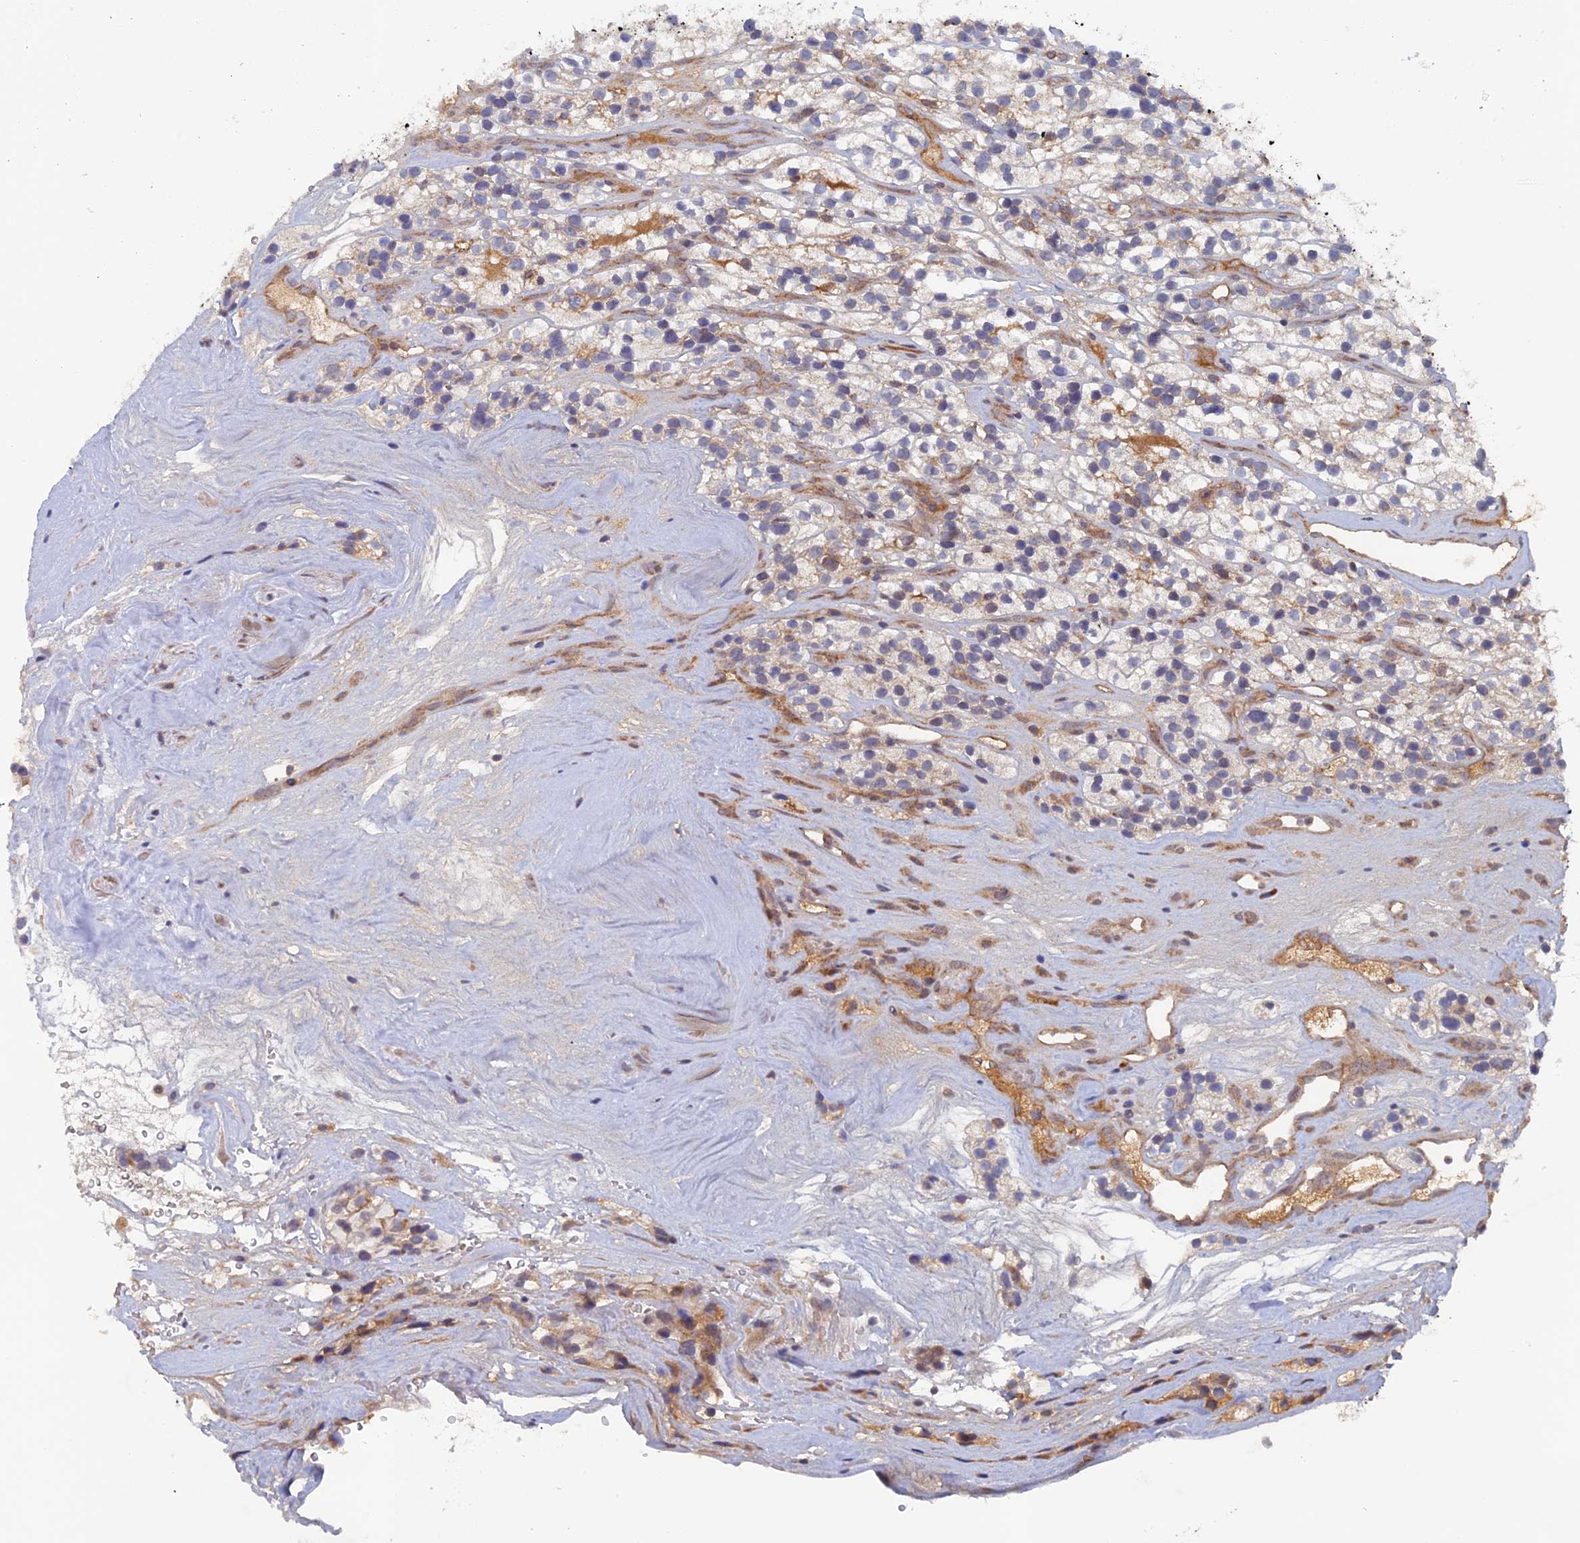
{"staining": {"intensity": "negative", "quantity": "none", "location": "none"}, "tissue": "renal cancer", "cell_type": "Tumor cells", "image_type": "cancer", "snomed": [{"axis": "morphology", "description": "Adenocarcinoma, NOS"}, {"axis": "topography", "description": "Kidney"}], "caption": "There is no significant expression in tumor cells of renal cancer (adenocarcinoma).", "gene": "RAB15", "patient": {"sex": "female", "age": 57}}